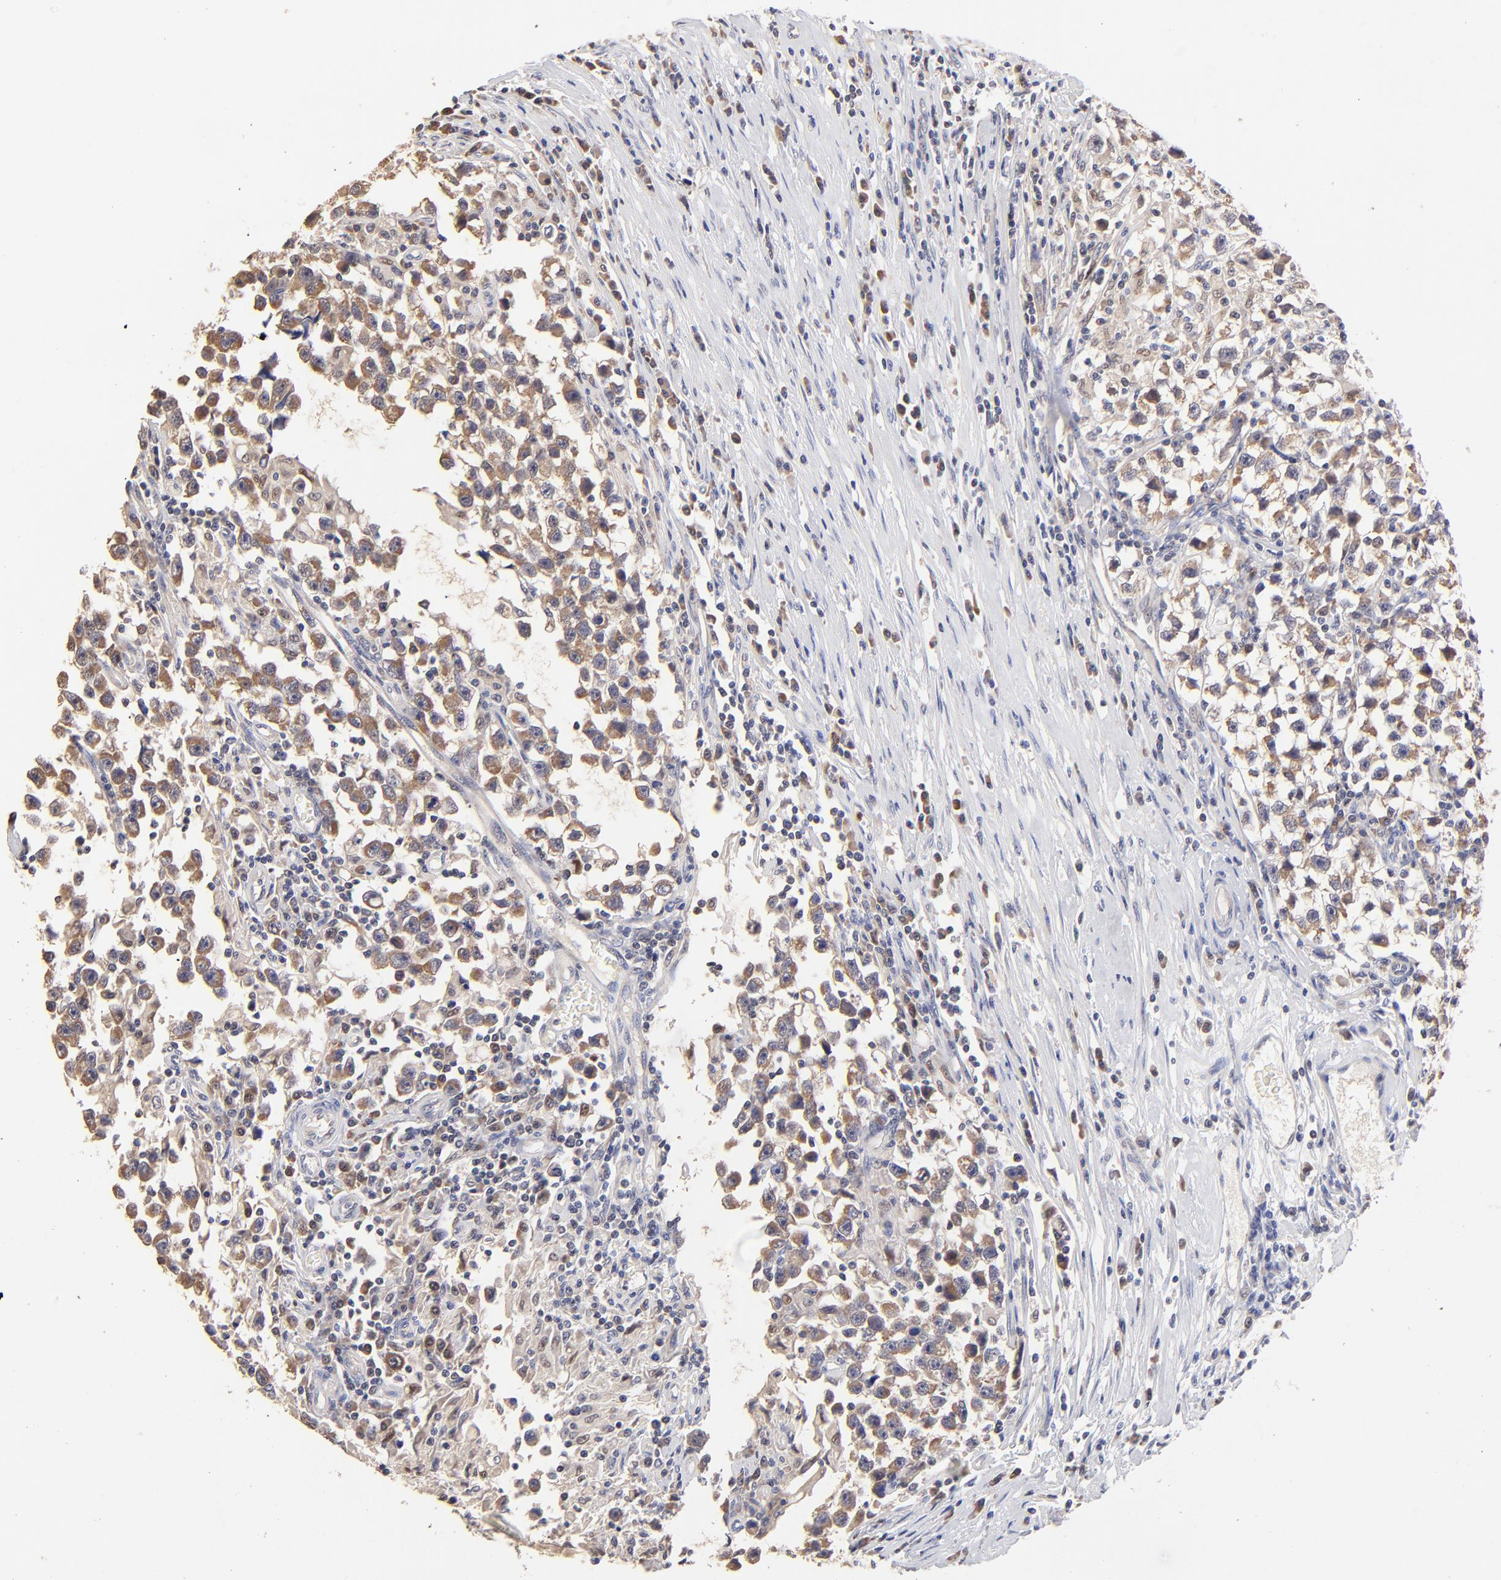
{"staining": {"intensity": "moderate", "quantity": ">75%", "location": "cytoplasmic/membranous"}, "tissue": "testis cancer", "cell_type": "Tumor cells", "image_type": "cancer", "snomed": [{"axis": "morphology", "description": "Seminoma, NOS"}, {"axis": "topography", "description": "Testis"}], "caption": "Testis seminoma was stained to show a protein in brown. There is medium levels of moderate cytoplasmic/membranous positivity in about >75% of tumor cells.", "gene": "BBOF1", "patient": {"sex": "male", "age": 33}}